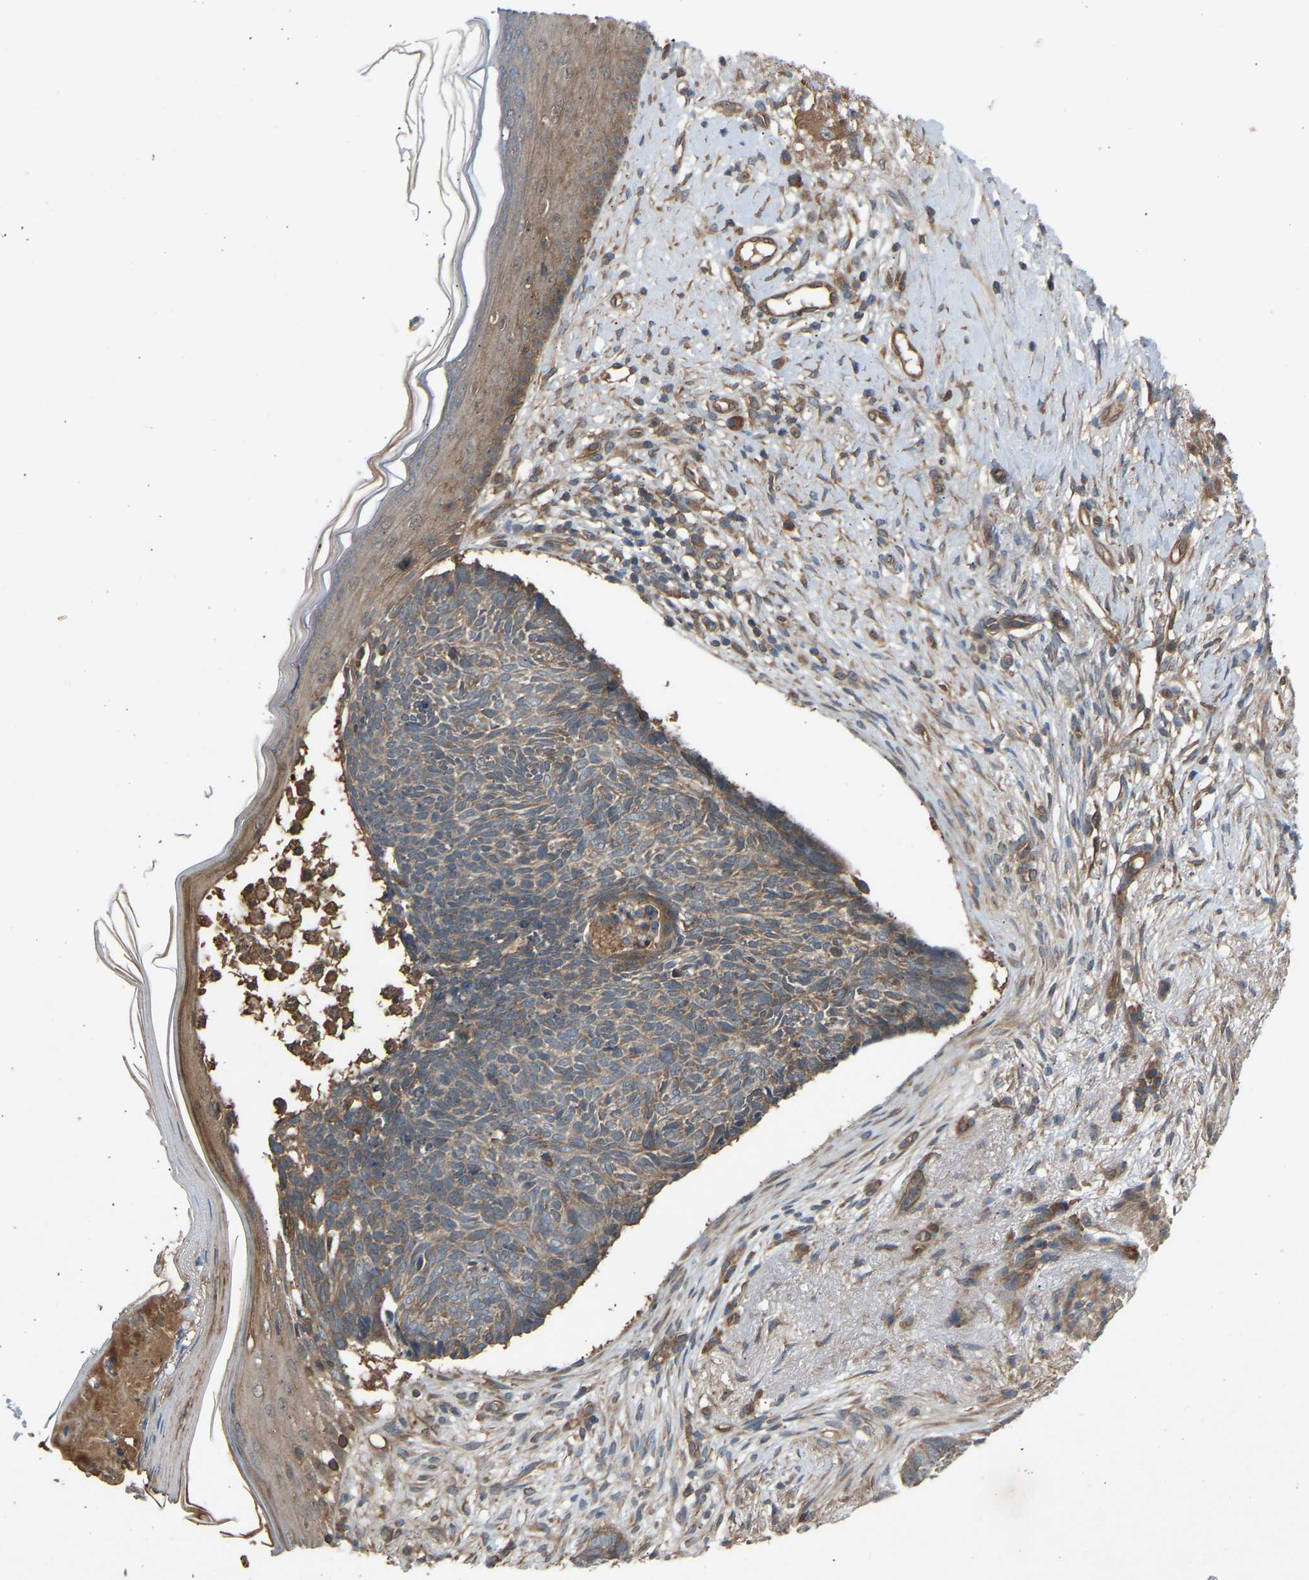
{"staining": {"intensity": "weak", "quantity": "25%-75%", "location": "cytoplasmic/membranous"}, "tissue": "skin cancer", "cell_type": "Tumor cells", "image_type": "cancer", "snomed": [{"axis": "morphology", "description": "Basal cell carcinoma"}, {"axis": "topography", "description": "Skin"}], "caption": "Skin basal cell carcinoma stained with a protein marker reveals weak staining in tumor cells.", "gene": "GAS2L1", "patient": {"sex": "female", "age": 84}}